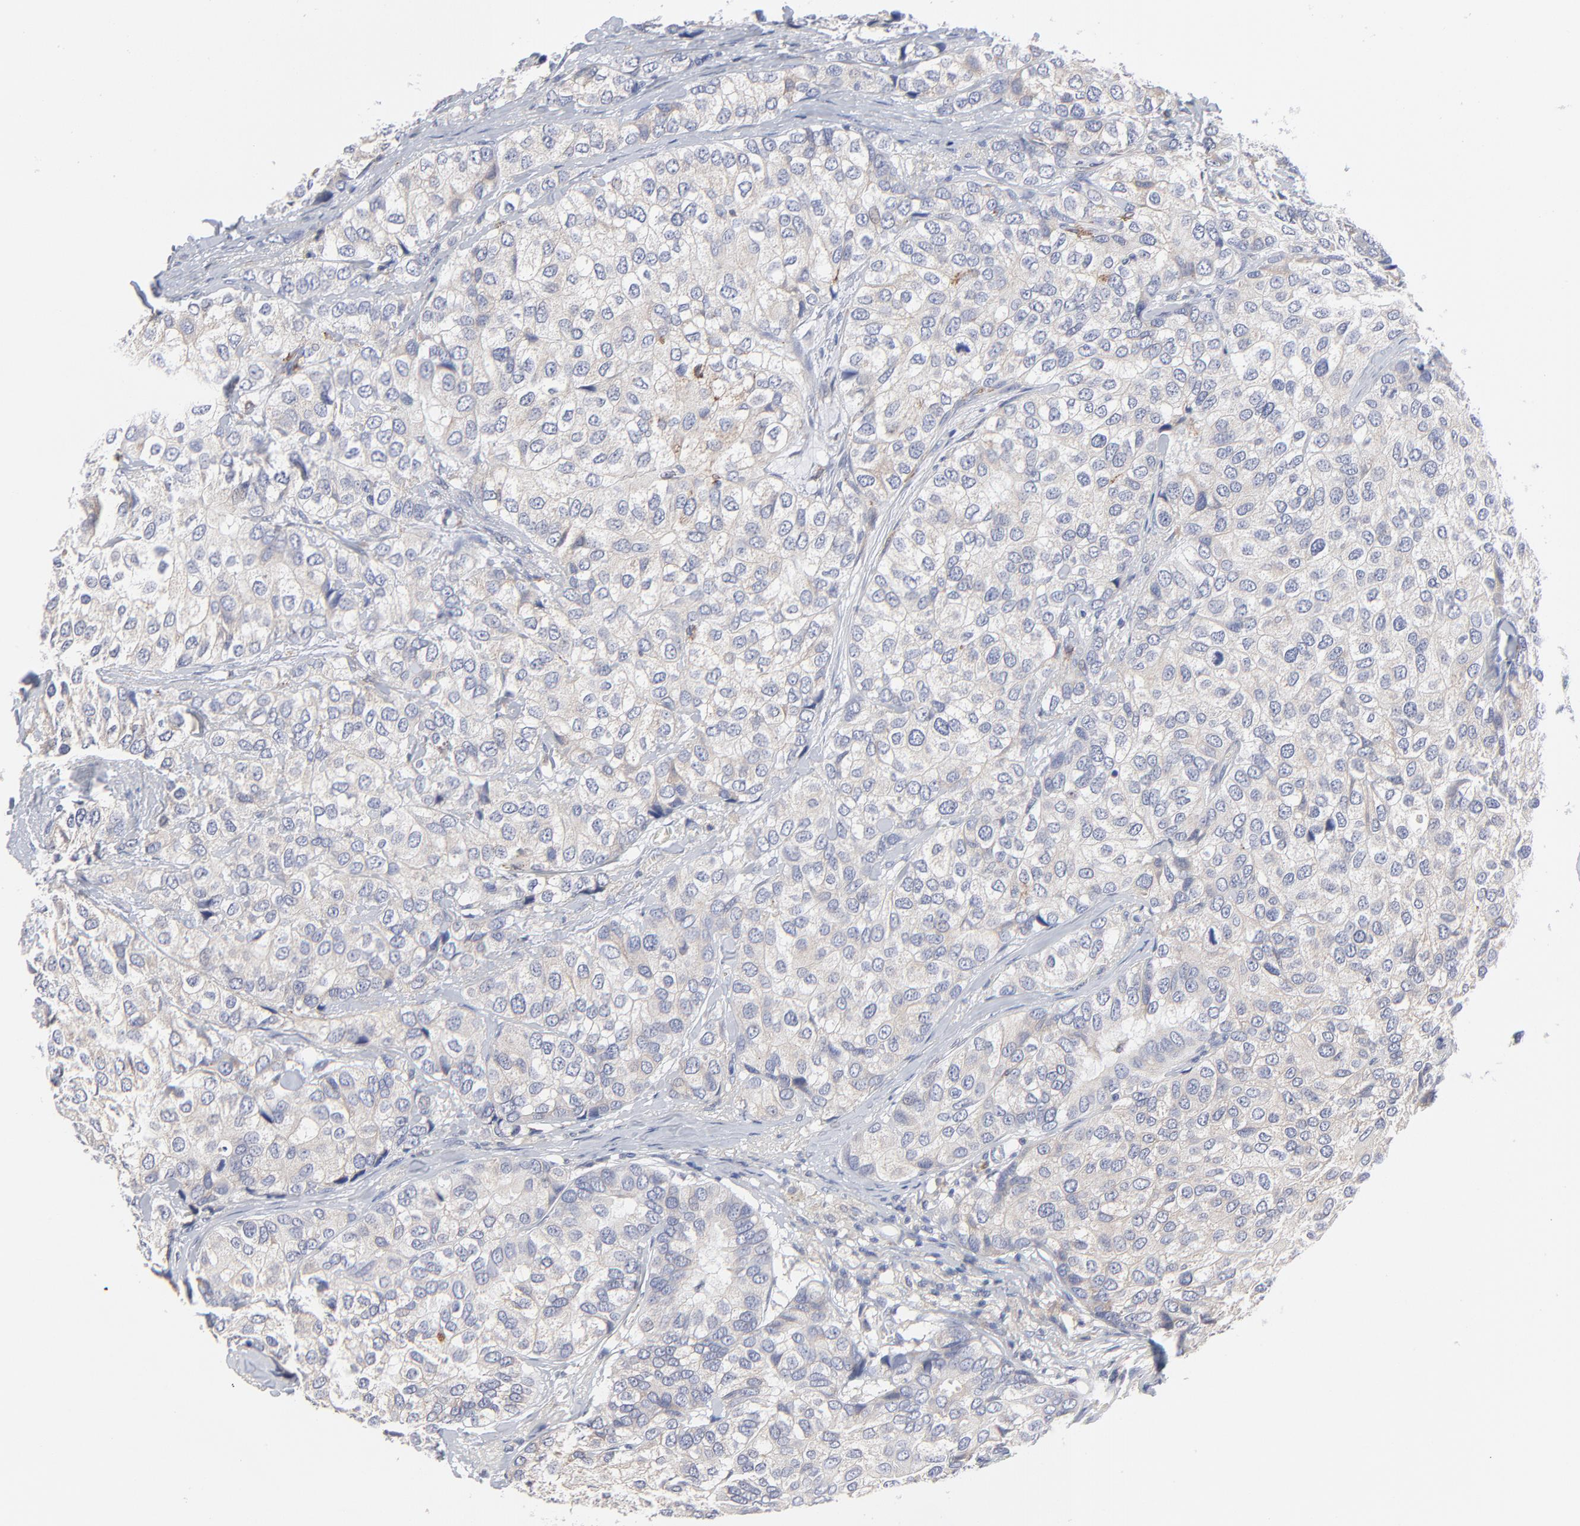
{"staining": {"intensity": "weak", "quantity": "<25%", "location": "cytoplasmic/membranous"}, "tissue": "breast cancer", "cell_type": "Tumor cells", "image_type": "cancer", "snomed": [{"axis": "morphology", "description": "Duct carcinoma"}, {"axis": "topography", "description": "Breast"}], "caption": "High magnification brightfield microscopy of breast intraductal carcinoma stained with DAB (3,3'-diaminobenzidine) (brown) and counterstained with hematoxylin (blue): tumor cells show no significant expression.", "gene": "TRIM22", "patient": {"sex": "female", "age": 68}}